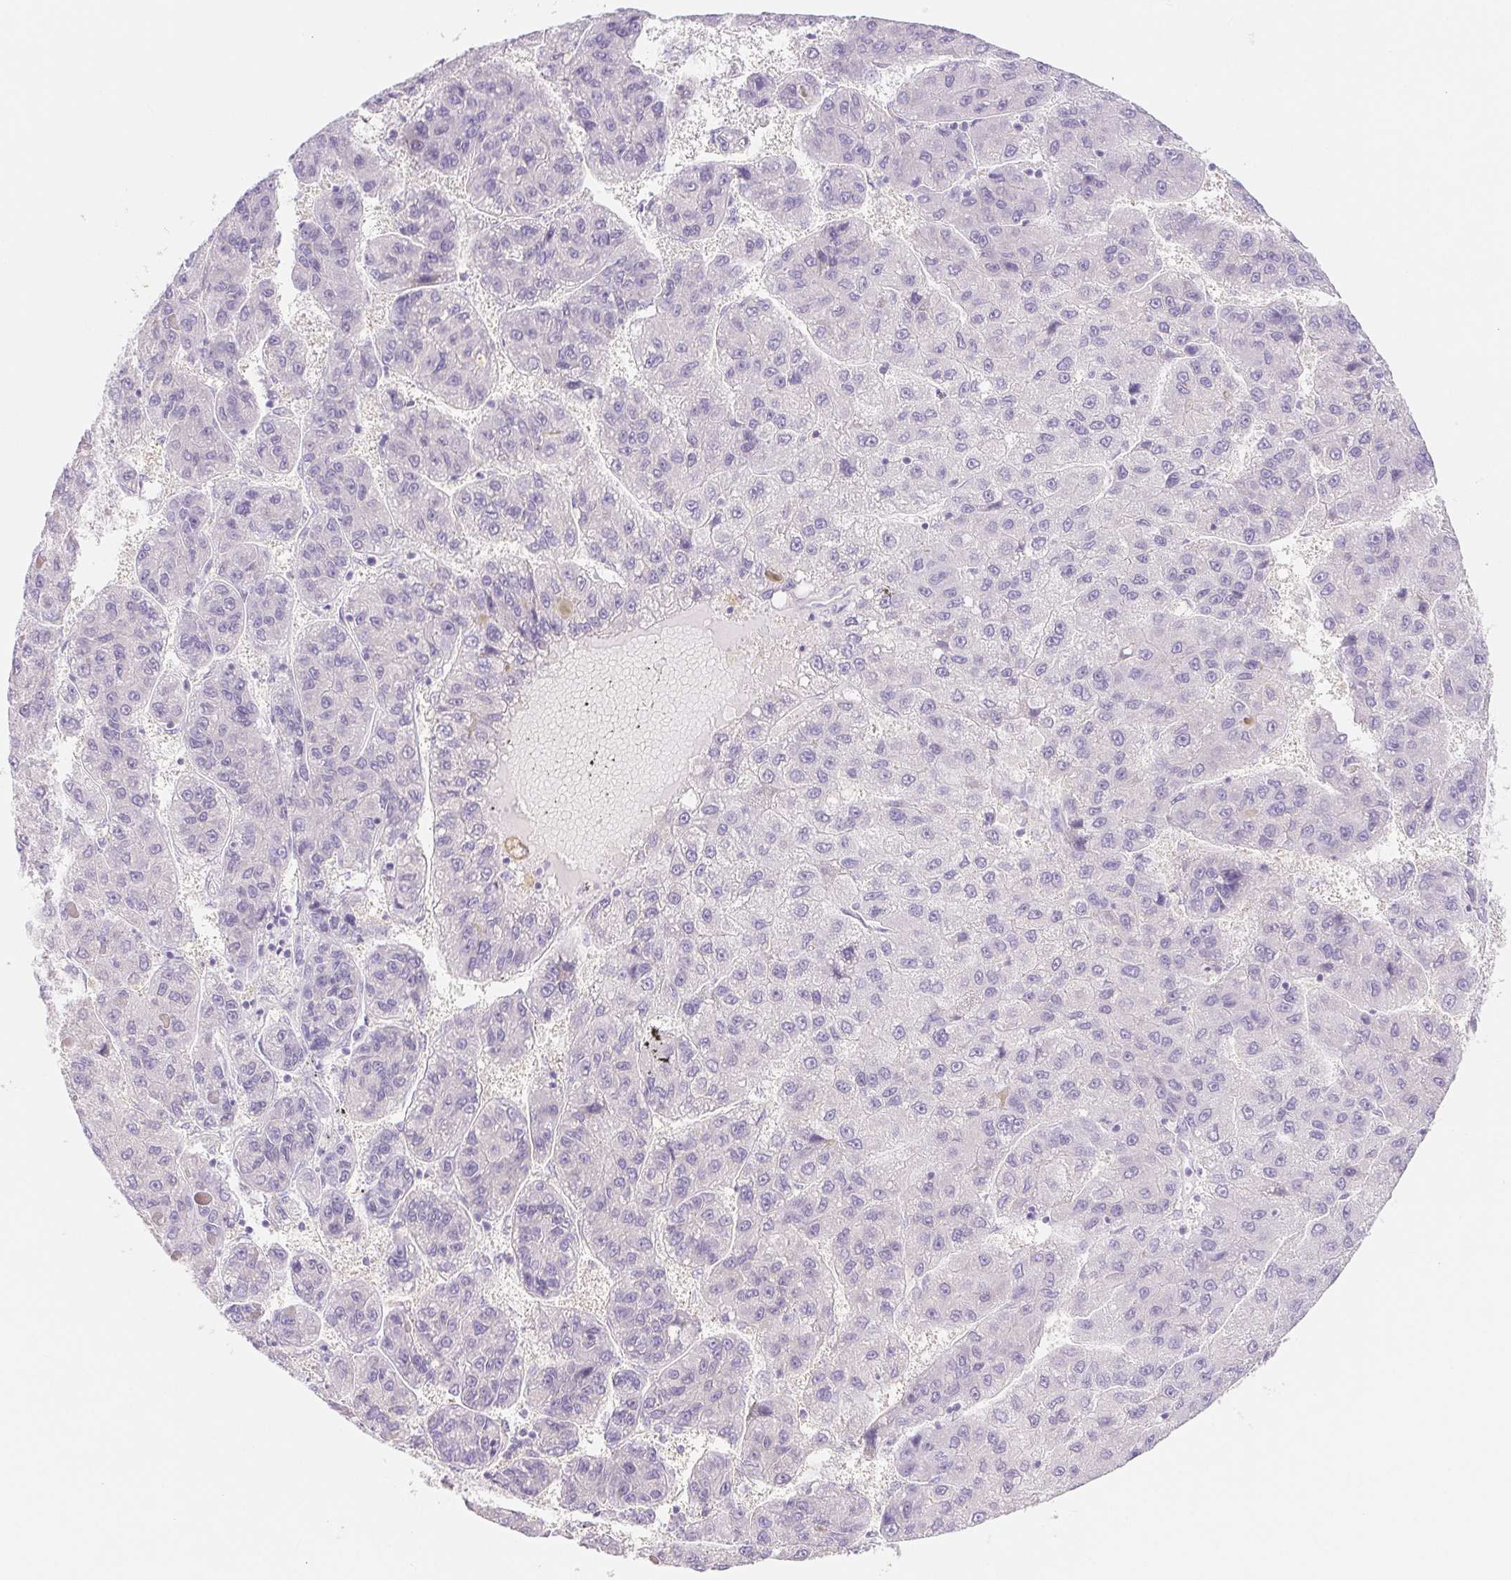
{"staining": {"intensity": "negative", "quantity": "none", "location": "none"}, "tissue": "liver cancer", "cell_type": "Tumor cells", "image_type": "cancer", "snomed": [{"axis": "morphology", "description": "Carcinoma, Hepatocellular, NOS"}, {"axis": "topography", "description": "Liver"}], "caption": "High power microscopy micrograph of an immunohistochemistry (IHC) image of liver cancer, revealing no significant expression in tumor cells.", "gene": "DYNC2LI1", "patient": {"sex": "female", "age": 82}}